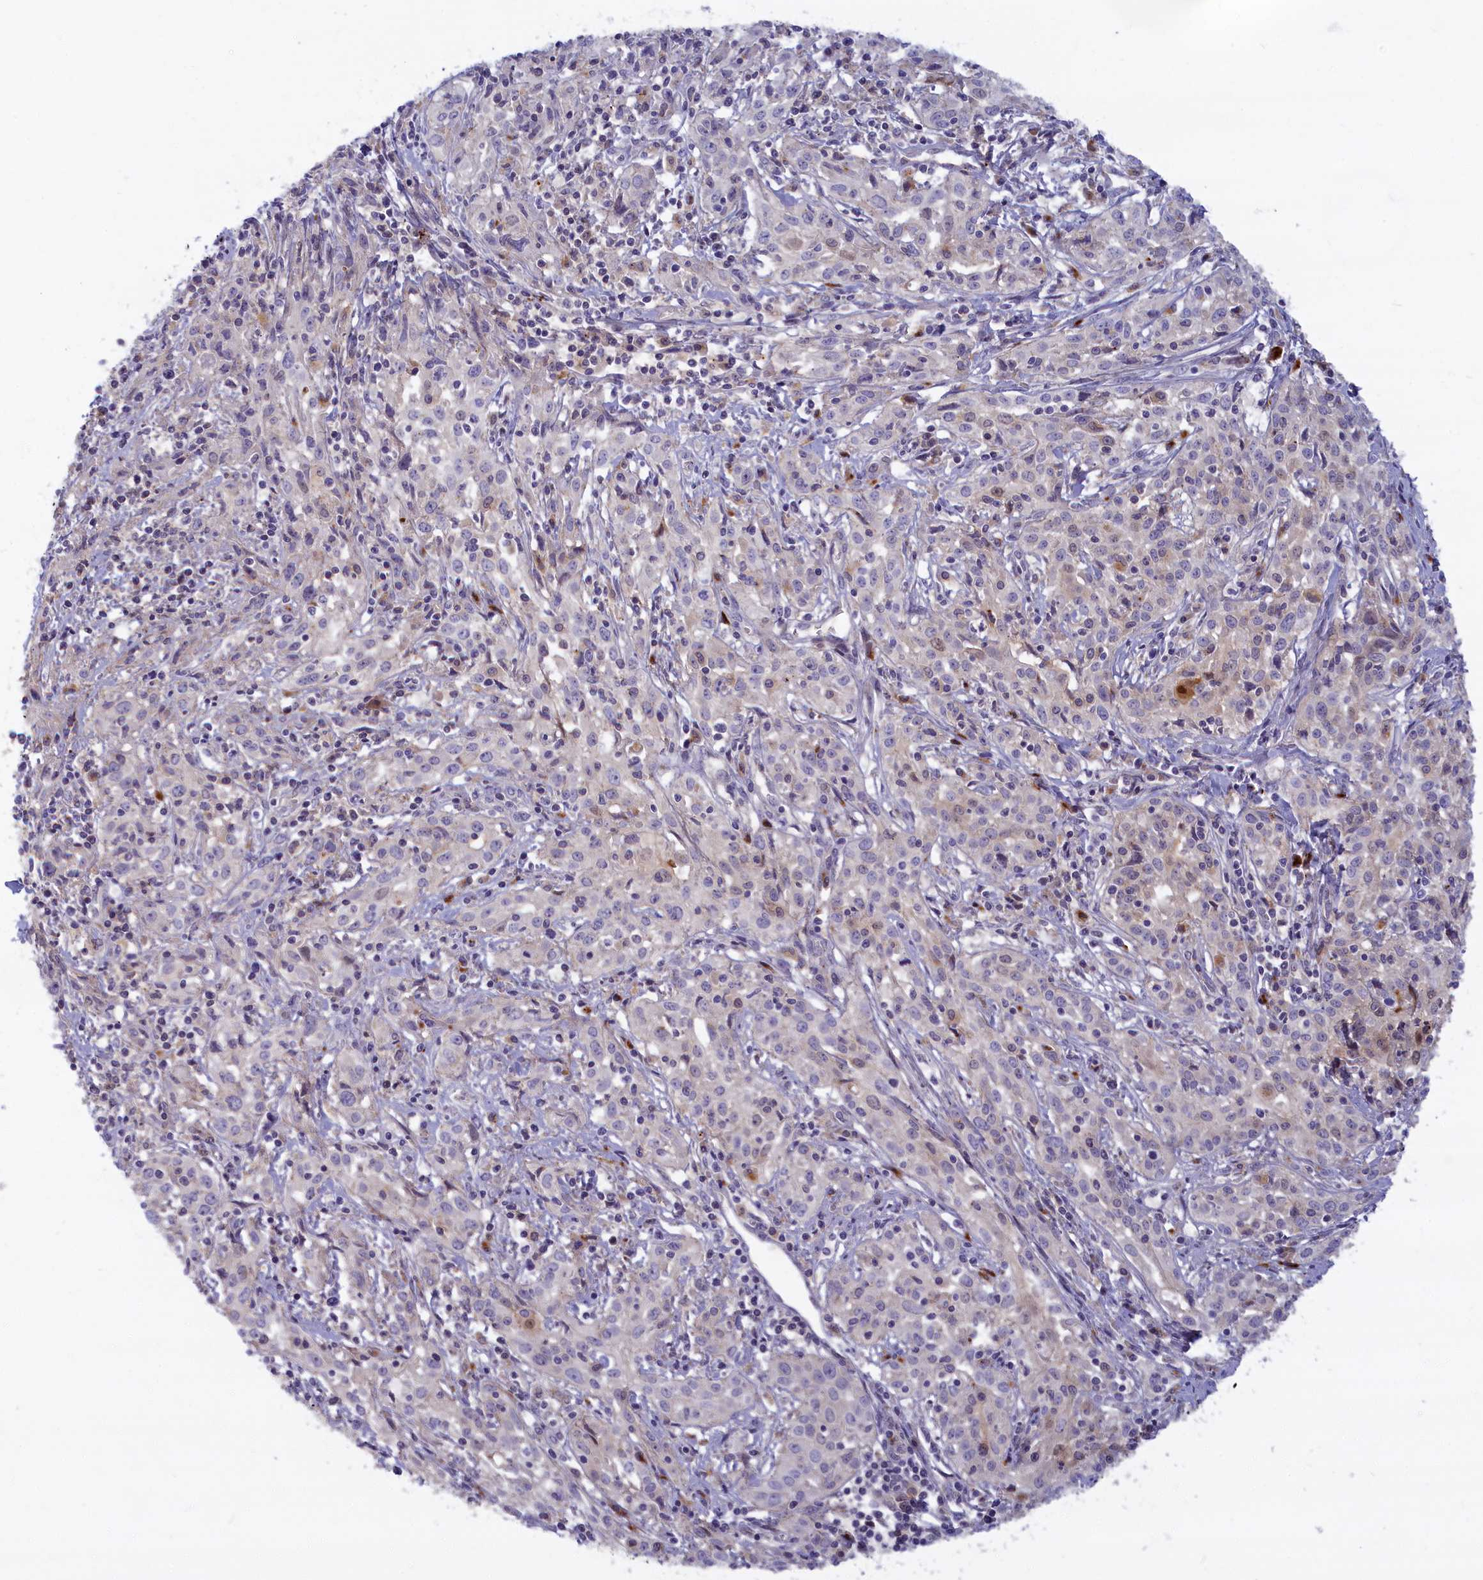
{"staining": {"intensity": "negative", "quantity": "none", "location": "none"}, "tissue": "cervical cancer", "cell_type": "Tumor cells", "image_type": "cancer", "snomed": [{"axis": "morphology", "description": "Squamous cell carcinoma, NOS"}, {"axis": "topography", "description": "Cervix"}], "caption": "DAB immunohistochemical staining of human cervical cancer (squamous cell carcinoma) exhibits no significant expression in tumor cells.", "gene": "FCSK", "patient": {"sex": "female", "age": 57}}